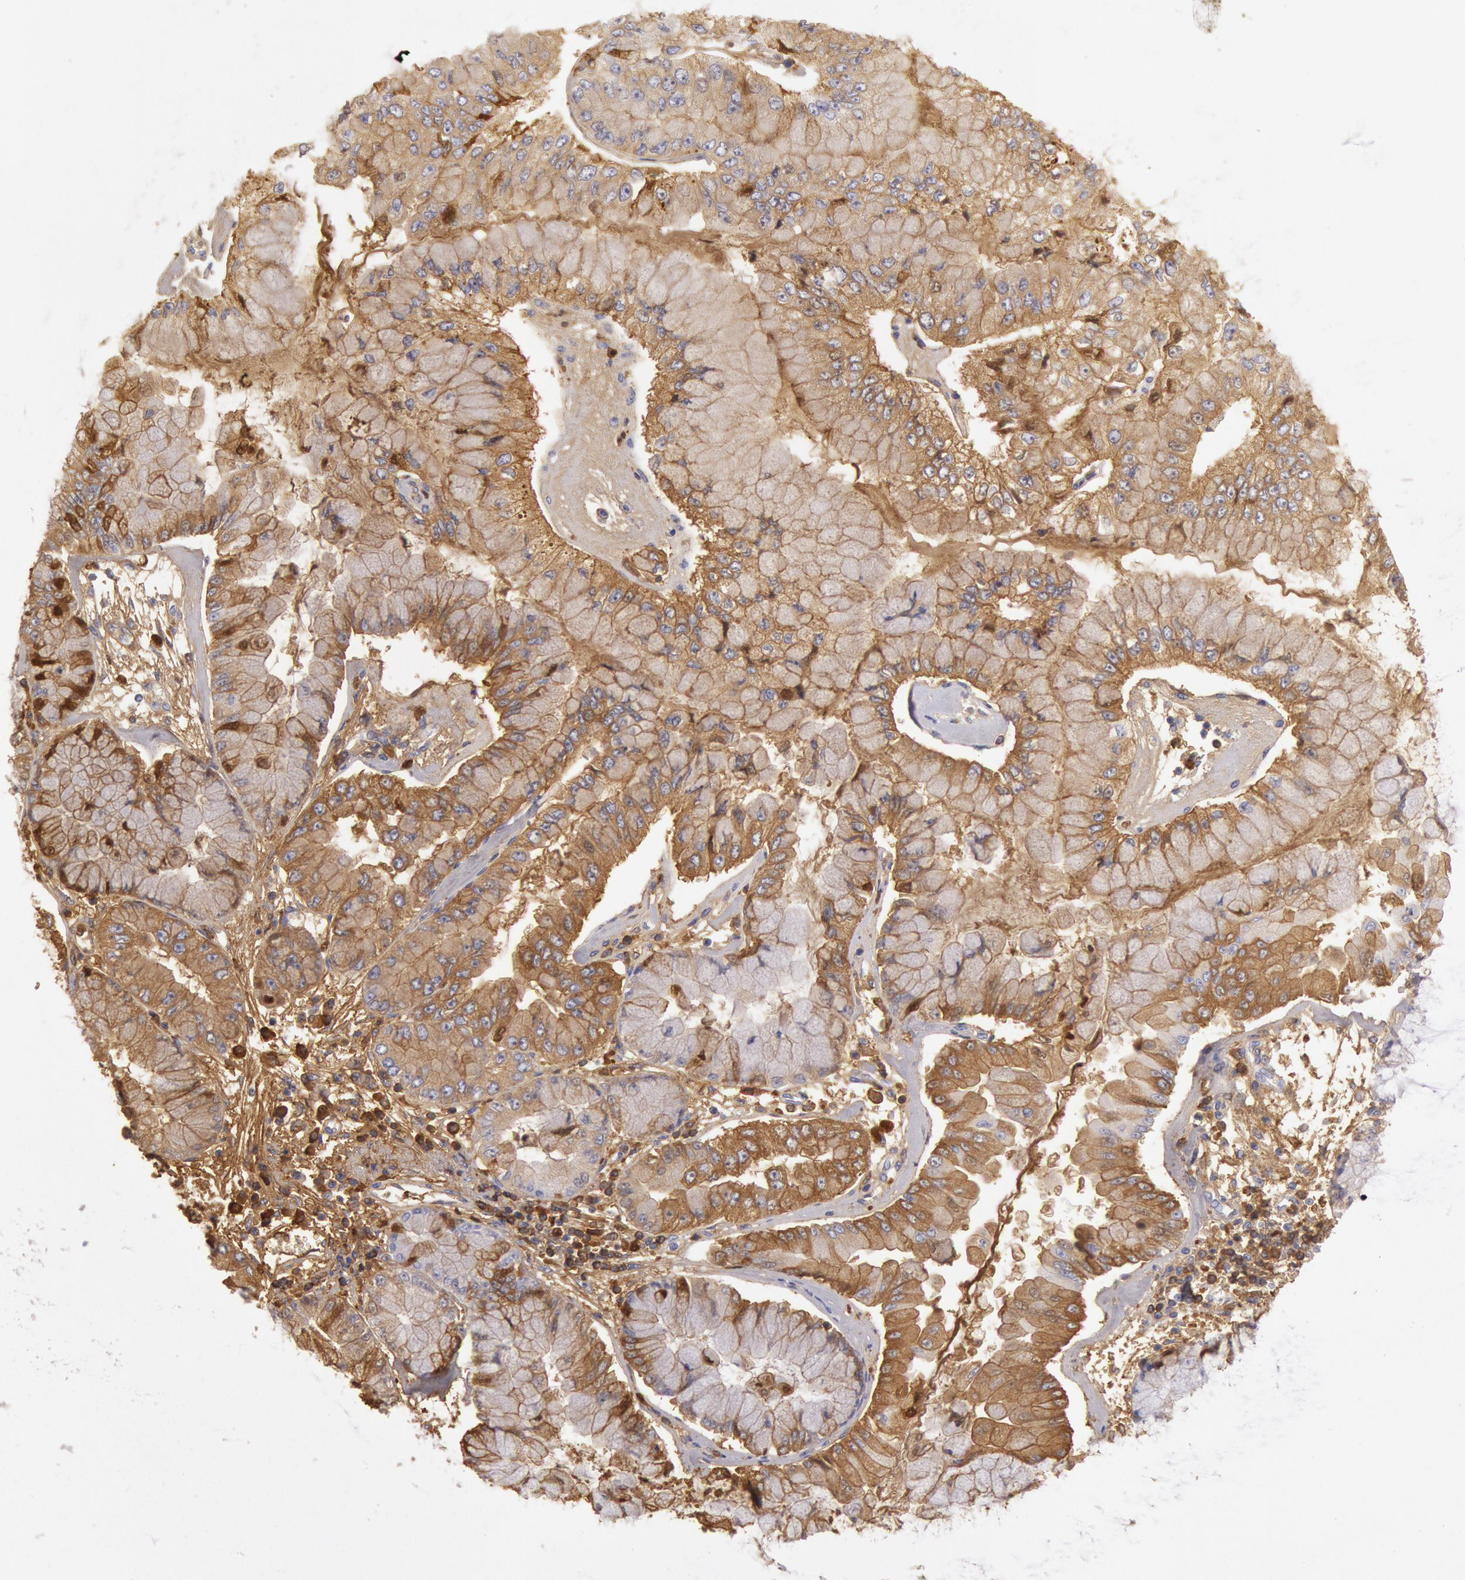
{"staining": {"intensity": "moderate", "quantity": "25%-75%", "location": "cytoplasmic/membranous"}, "tissue": "liver cancer", "cell_type": "Tumor cells", "image_type": "cancer", "snomed": [{"axis": "morphology", "description": "Cholangiocarcinoma"}, {"axis": "topography", "description": "Liver"}], "caption": "Approximately 25%-75% of tumor cells in liver cancer show moderate cytoplasmic/membranous protein positivity as visualized by brown immunohistochemical staining.", "gene": "IGHG1", "patient": {"sex": "female", "age": 79}}